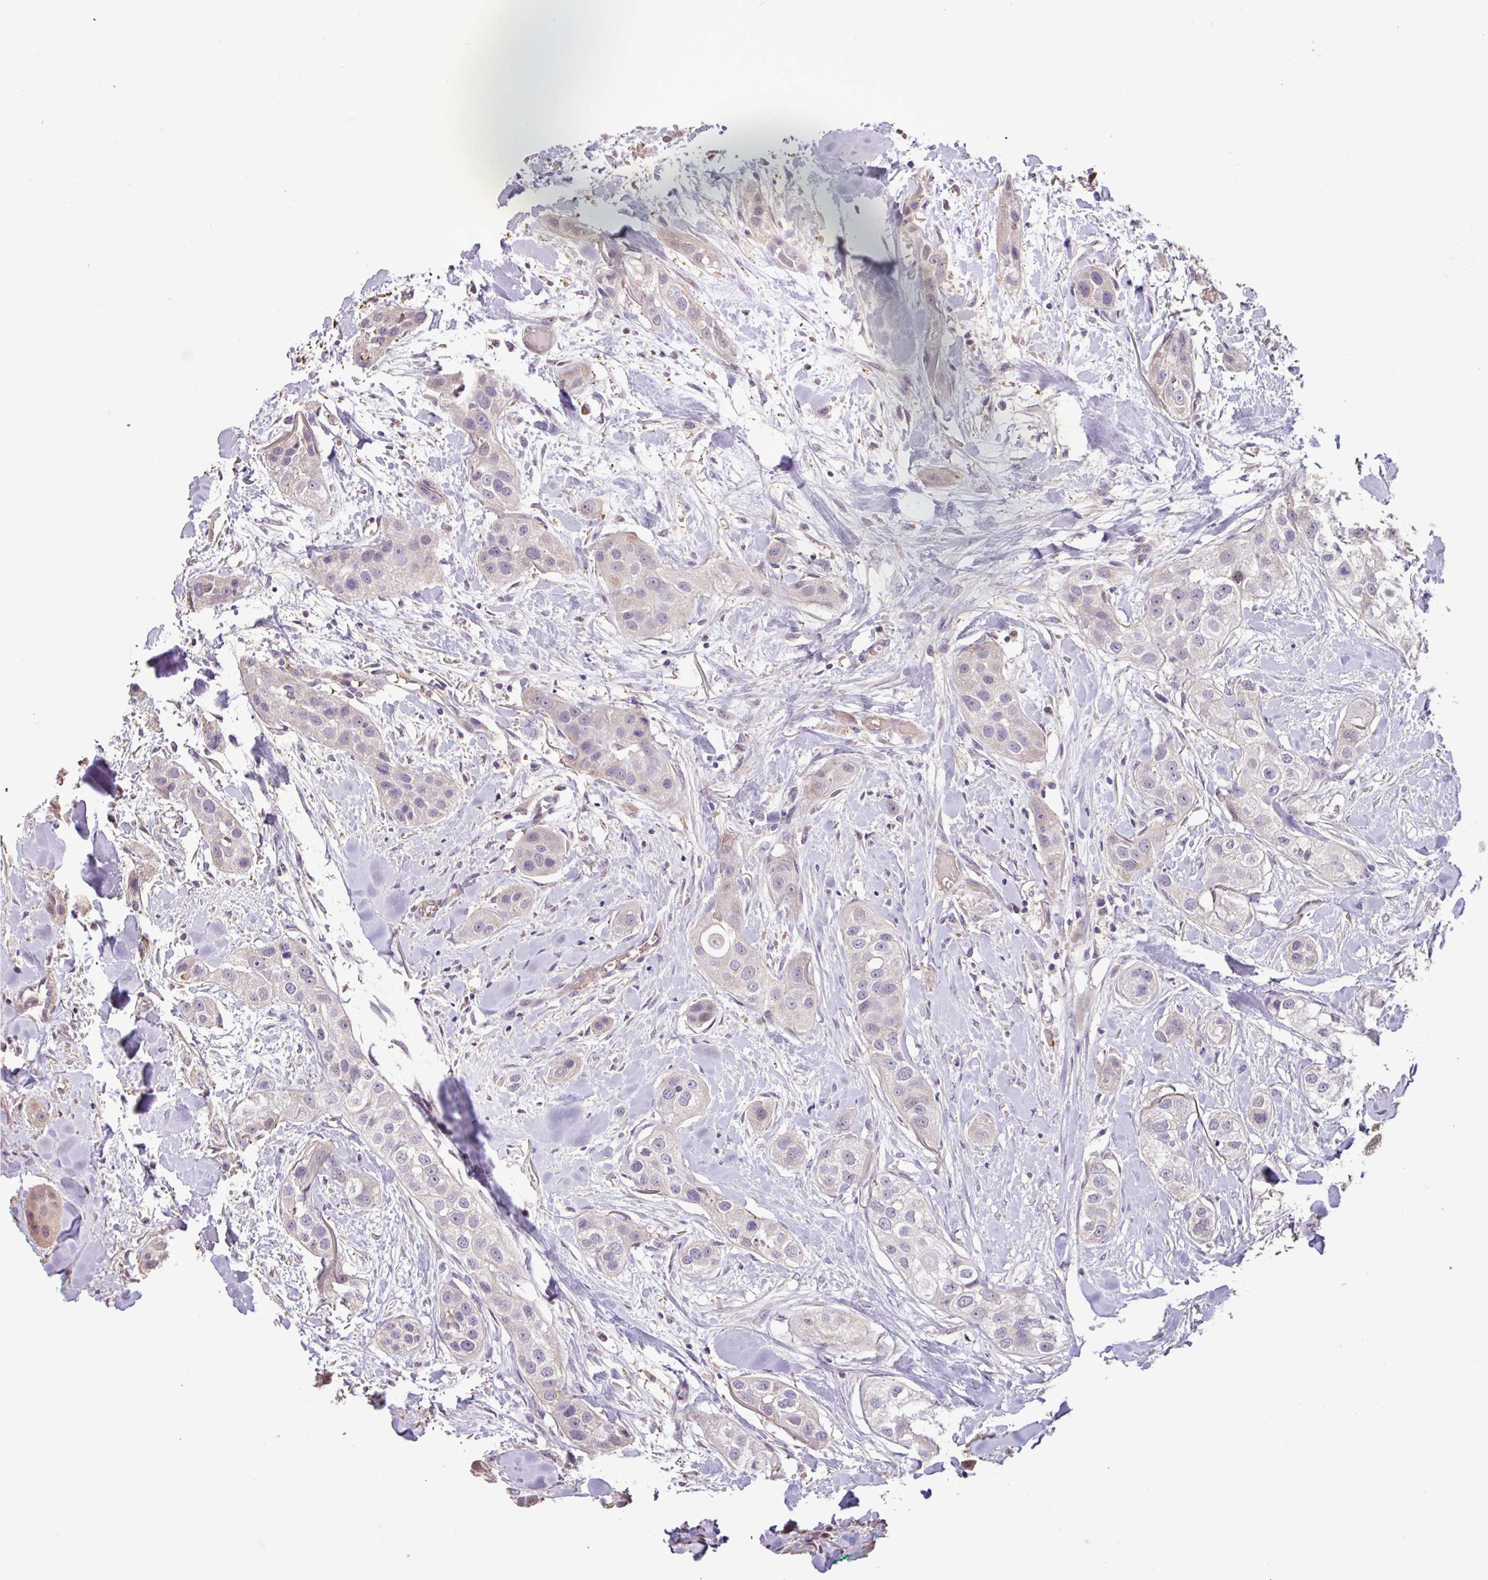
{"staining": {"intensity": "negative", "quantity": "none", "location": "none"}, "tissue": "head and neck cancer", "cell_type": "Tumor cells", "image_type": "cancer", "snomed": [{"axis": "morphology", "description": "Normal tissue, NOS"}, {"axis": "morphology", "description": "Squamous cell carcinoma, NOS"}, {"axis": "topography", "description": "Skeletal muscle"}, {"axis": "topography", "description": "Head-Neck"}], "caption": "The photomicrograph demonstrates no significant positivity in tumor cells of head and neck squamous cell carcinoma.", "gene": "CHST11", "patient": {"sex": "male", "age": 51}}